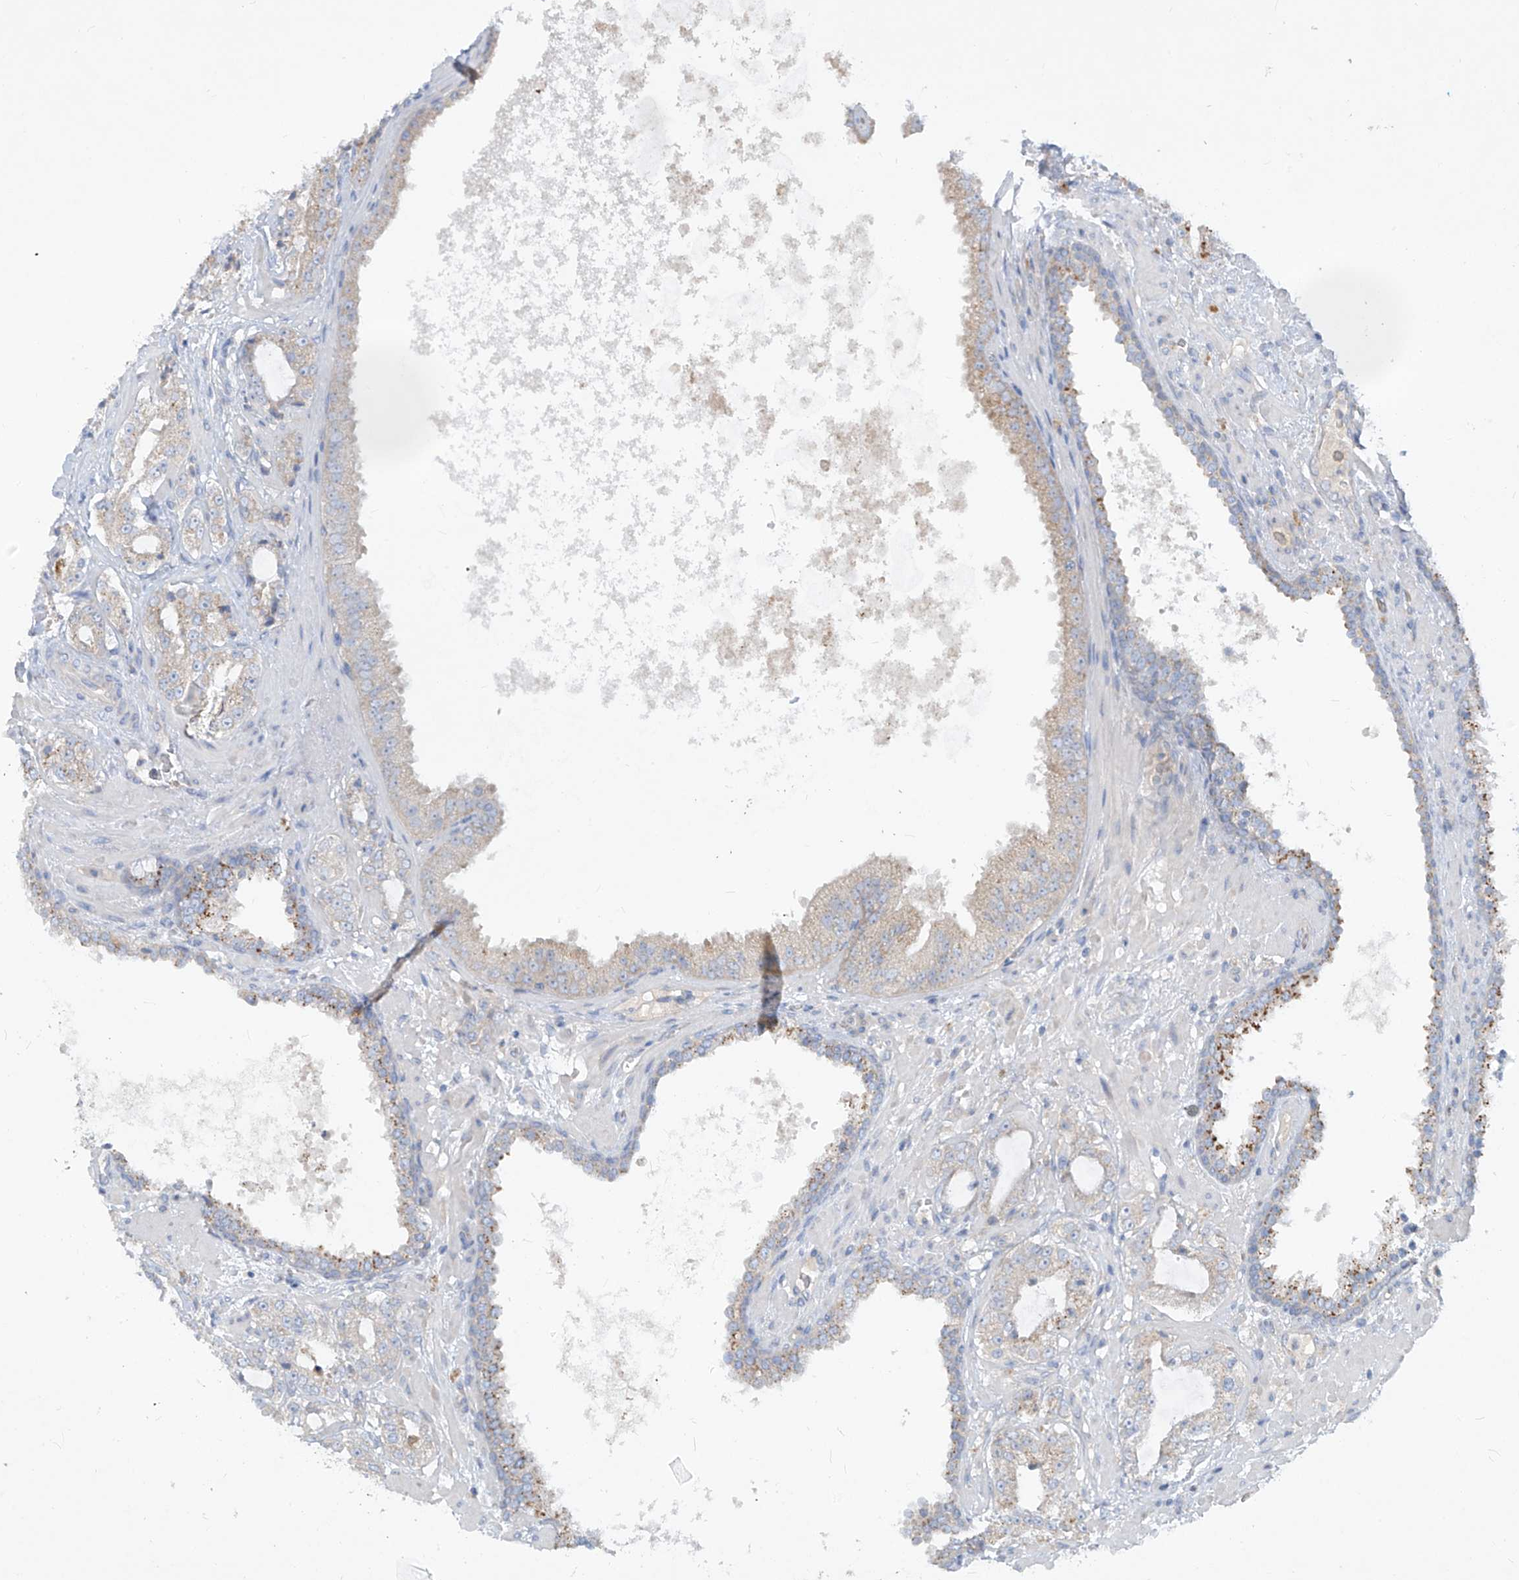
{"staining": {"intensity": "weak", "quantity": "<25%", "location": "cytoplasmic/membranous"}, "tissue": "prostate cancer", "cell_type": "Tumor cells", "image_type": "cancer", "snomed": [{"axis": "morphology", "description": "Adenocarcinoma, High grade"}, {"axis": "topography", "description": "Prostate"}], "caption": "A micrograph of human prostate cancer is negative for staining in tumor cells. (DAB (3,3'-diaminobenzidine) immunohistochemistry visualized using brightfield microscopy, high magnification).", "gene": "DGKQ", "patient": {"sex": "male", "age": 64}}